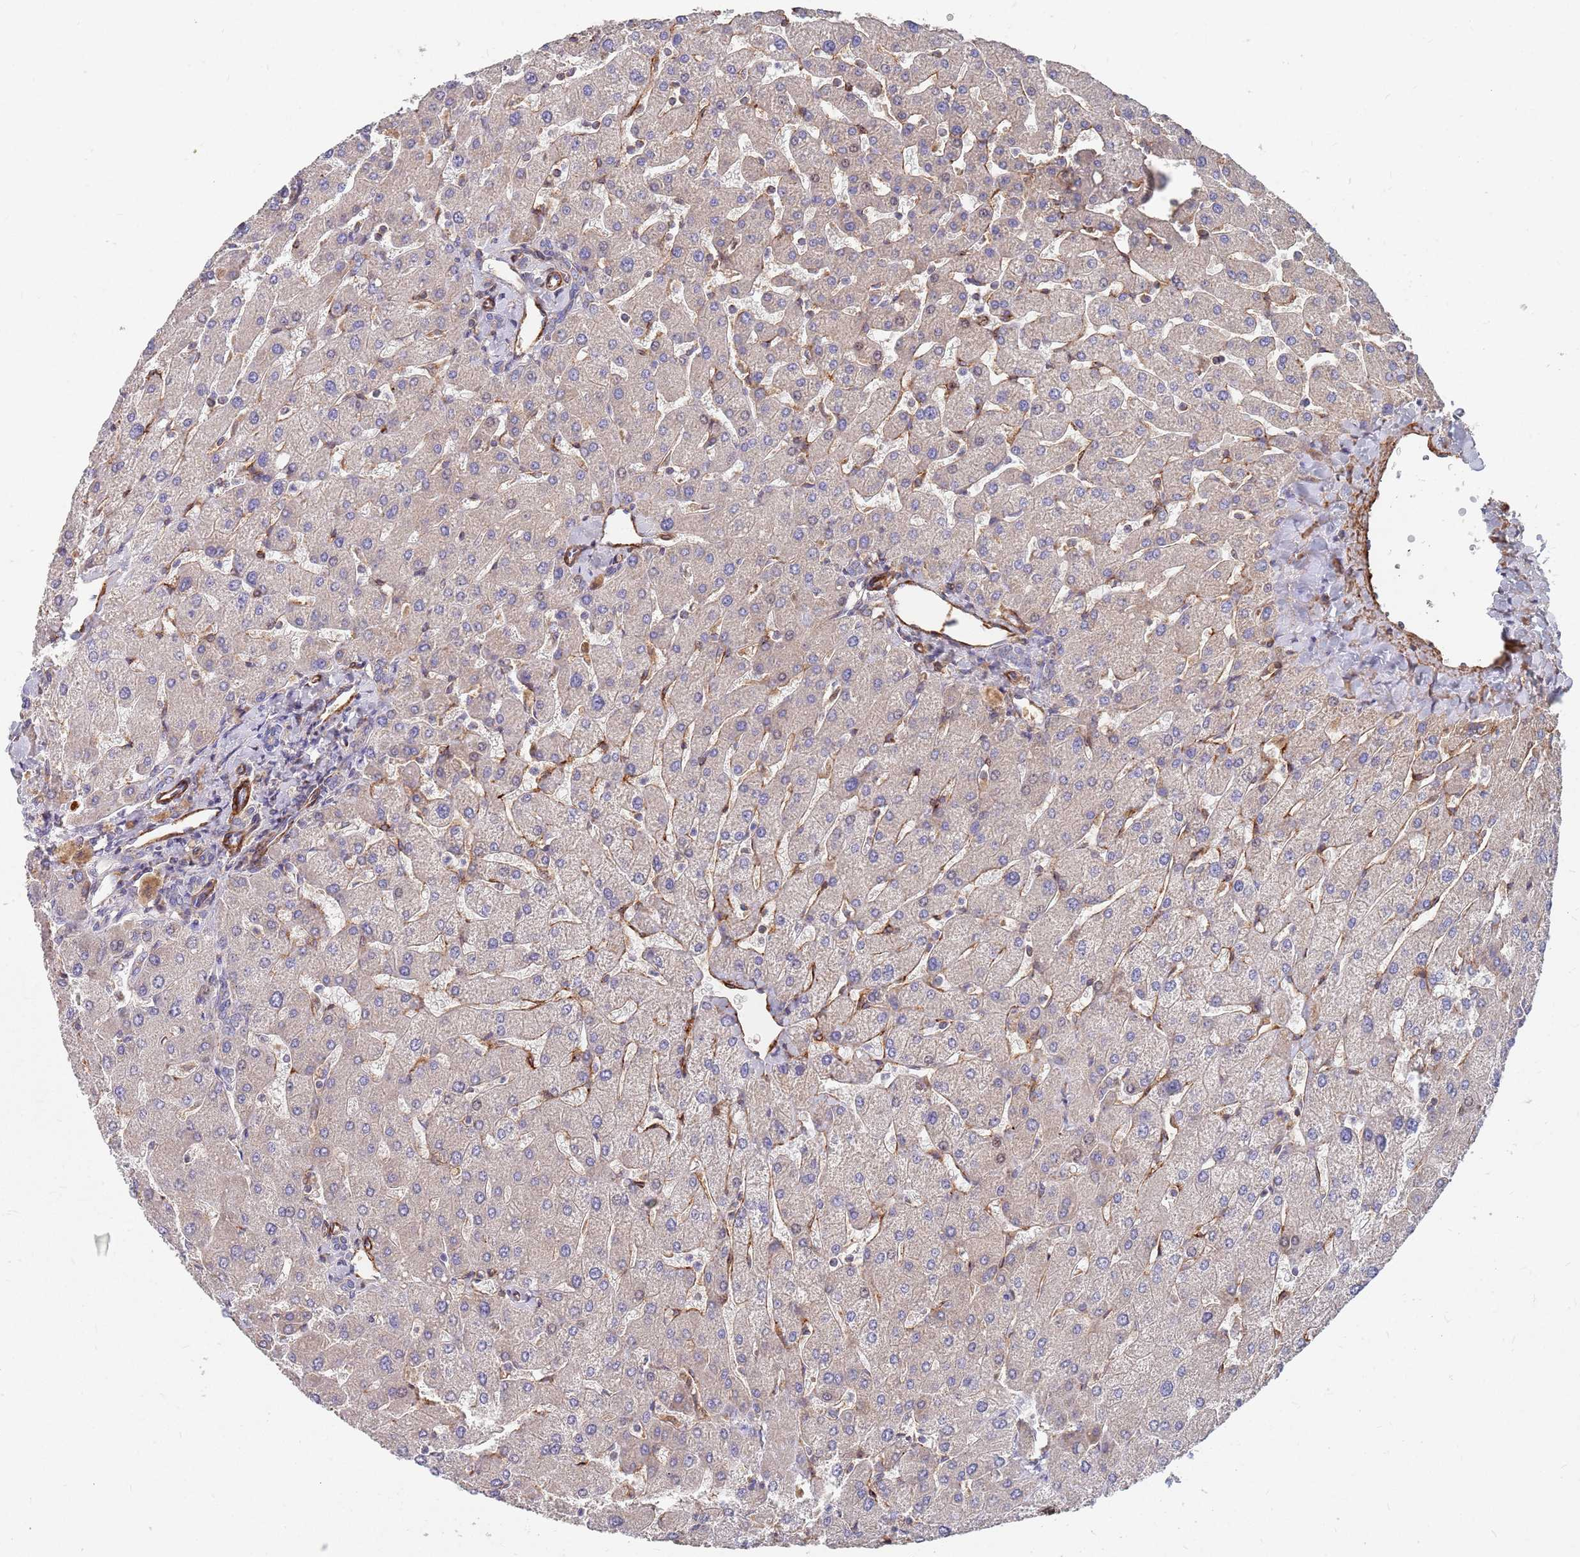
{"staining": {"intensity": "strong", "quantity": ">75%", "location": "cytoplasmic/membranous"}, "tissue": "liver", "cell_type": "Cholangiocytes", "image_type": "normal", "snomed": [{"axis": "morphology", "description": "Normal tissue, NOS"}, {"axis": "topography", "description": "Liver"}], "caption": "High-magnification brightfield microscopy of normal liver stained with DAB (3,3'-diaminobenzidine) (brown) and counterstained with hematoxylin (blue). cholangiocytes exhibit strong cytoplasmic/membranous positivity is present in approximately>75% of cells. The staining was performed using DAB to visualize the protein expression in brown, while the nuclei were stained in blue with hematoxylin (Magnification: 20x).", "gene": "WDFY3", "patient": {"sex": "male", "age": 55}}